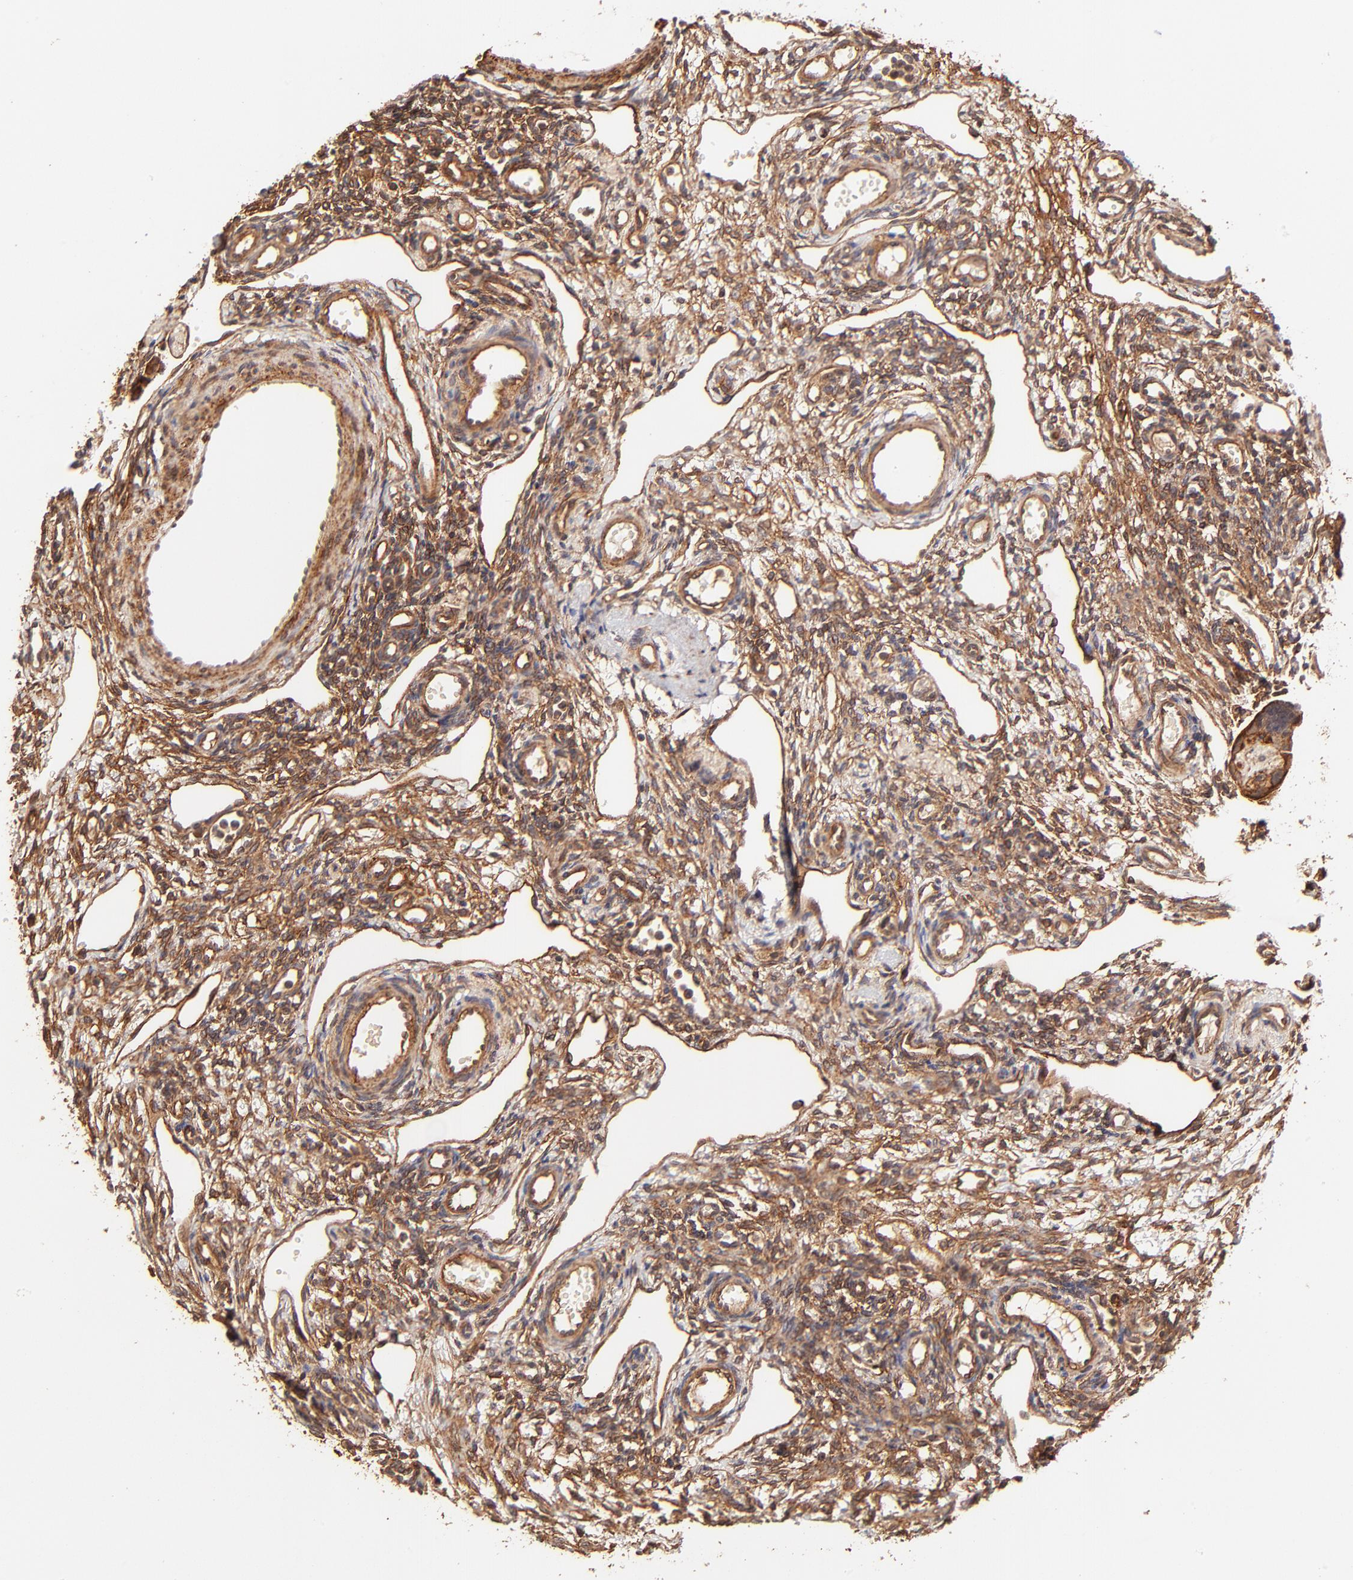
{"staining": {"intensity": "weak", "quantity": ">75%", "location": "cytoplasmic/membranous,nuclear"}, "tissue": "ovary", "cell_type": "Follicle cells", "image_type": "normal", "snomed": [{"axis": "morphology", "description": "Normal tissue, NOS"}, {"axis": "topography", "description": "Ovary"}], "caption": "Weak cytoplasmic/membranous,nuclear positivity is seen in approximately >75% of follicle cells in unremarkable ovary. The protein is stained brown, and the nuclei are stained in blue (DAB (3,3'-diaminobenzidine) IHC with brightfield microscopy, high magnification).", "gene": "ITGB1", "patient": {"sex": "female", "age": 33}}